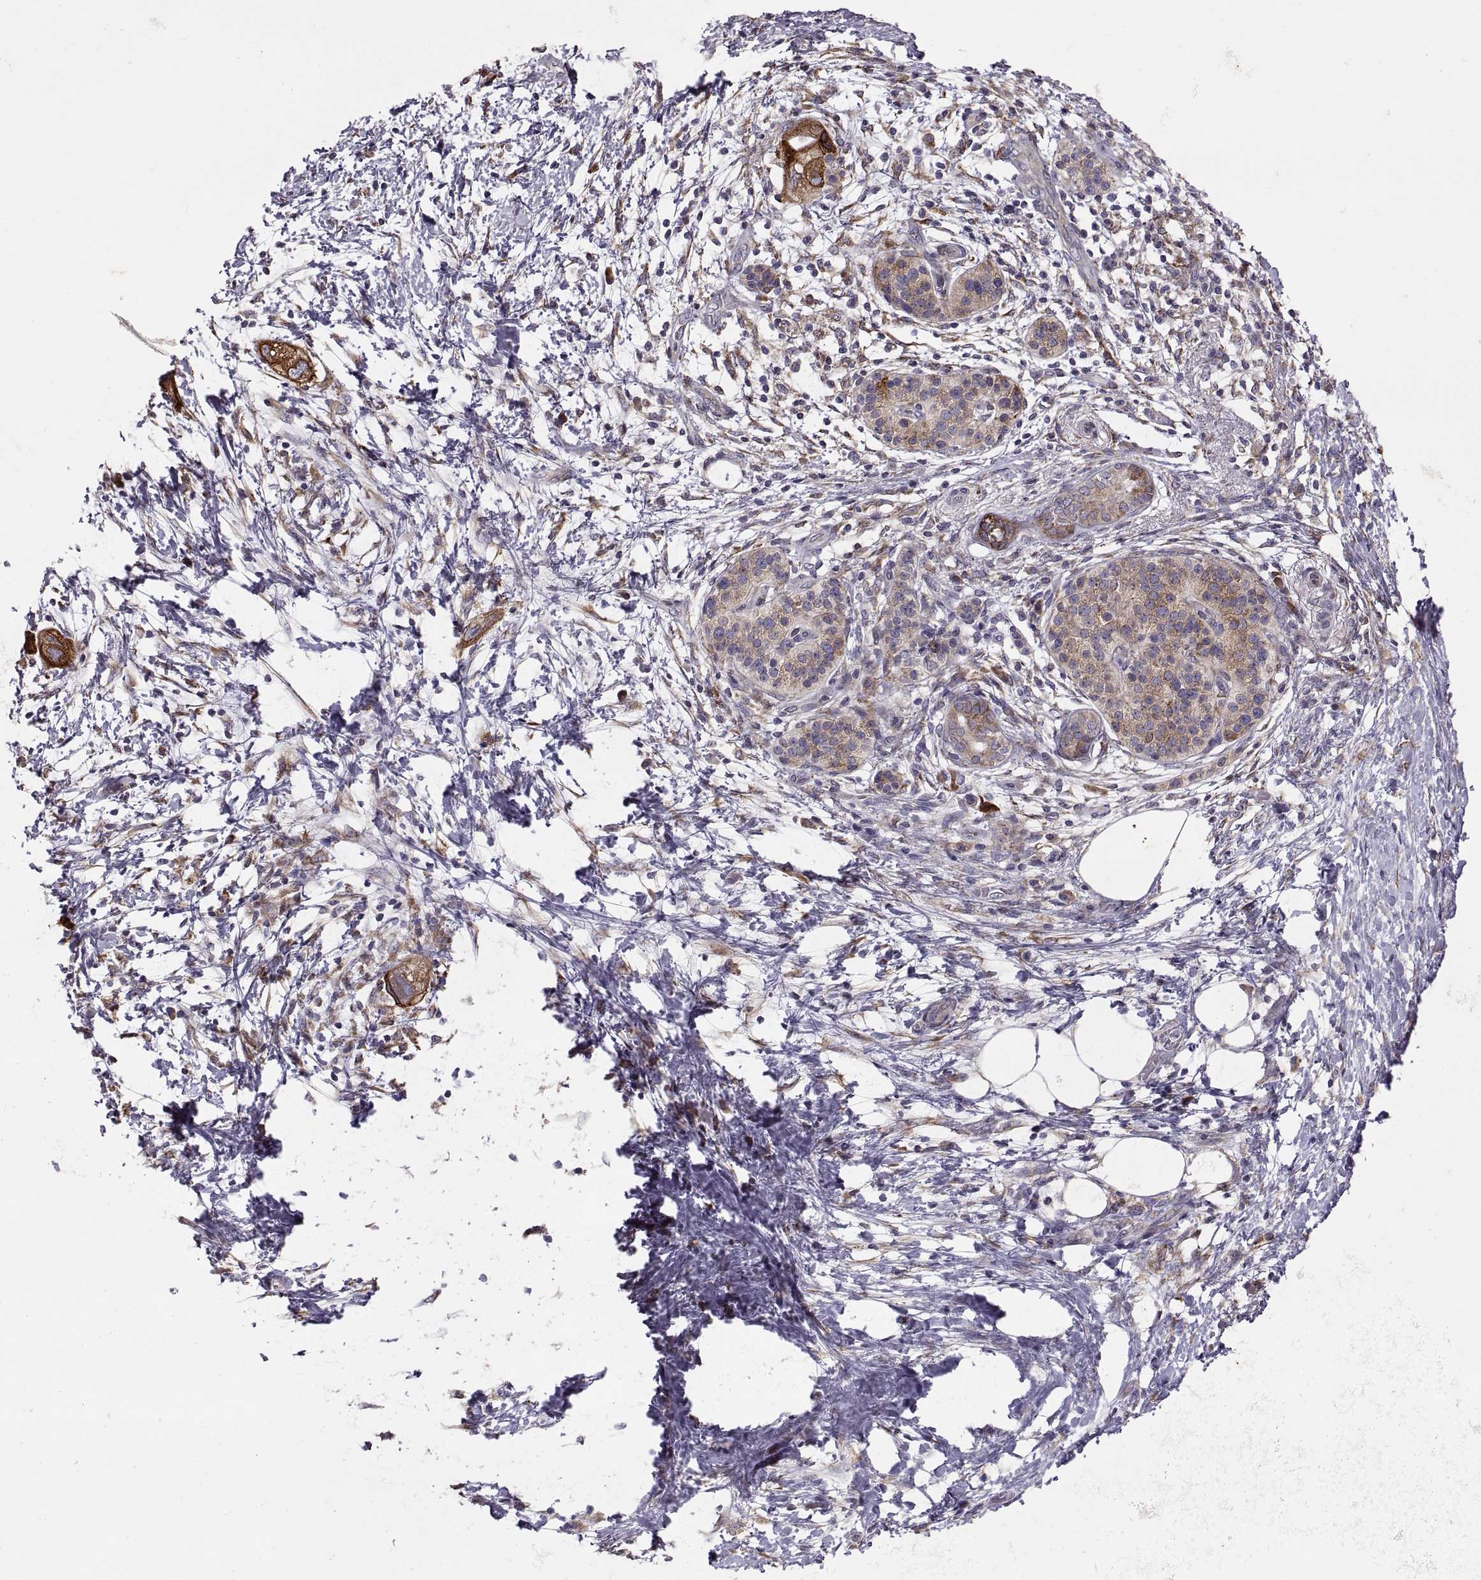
{"staining": {"intensity": "moderate", "quantity": ">75%", "location": "cytoplasmic/membranous"}, "tissue": "pancreatic cancer", "cell_type": "Tumor cells", "image_type": "cancer", "snomed": [{"axis": "morphology", "description": "Adenocarcinoma, NOS"}, {"axis": "topography", "description": "Pancreas"}], "caption": "Tumor cells reveal medium levels of moderate cytoplasmic/membranous expression in approximately >75% of cells in human pancreatic cancer (adenocarcinoma).", "gene": "PLEKHB2", "patient": {"sex": "female", "age": 72}}